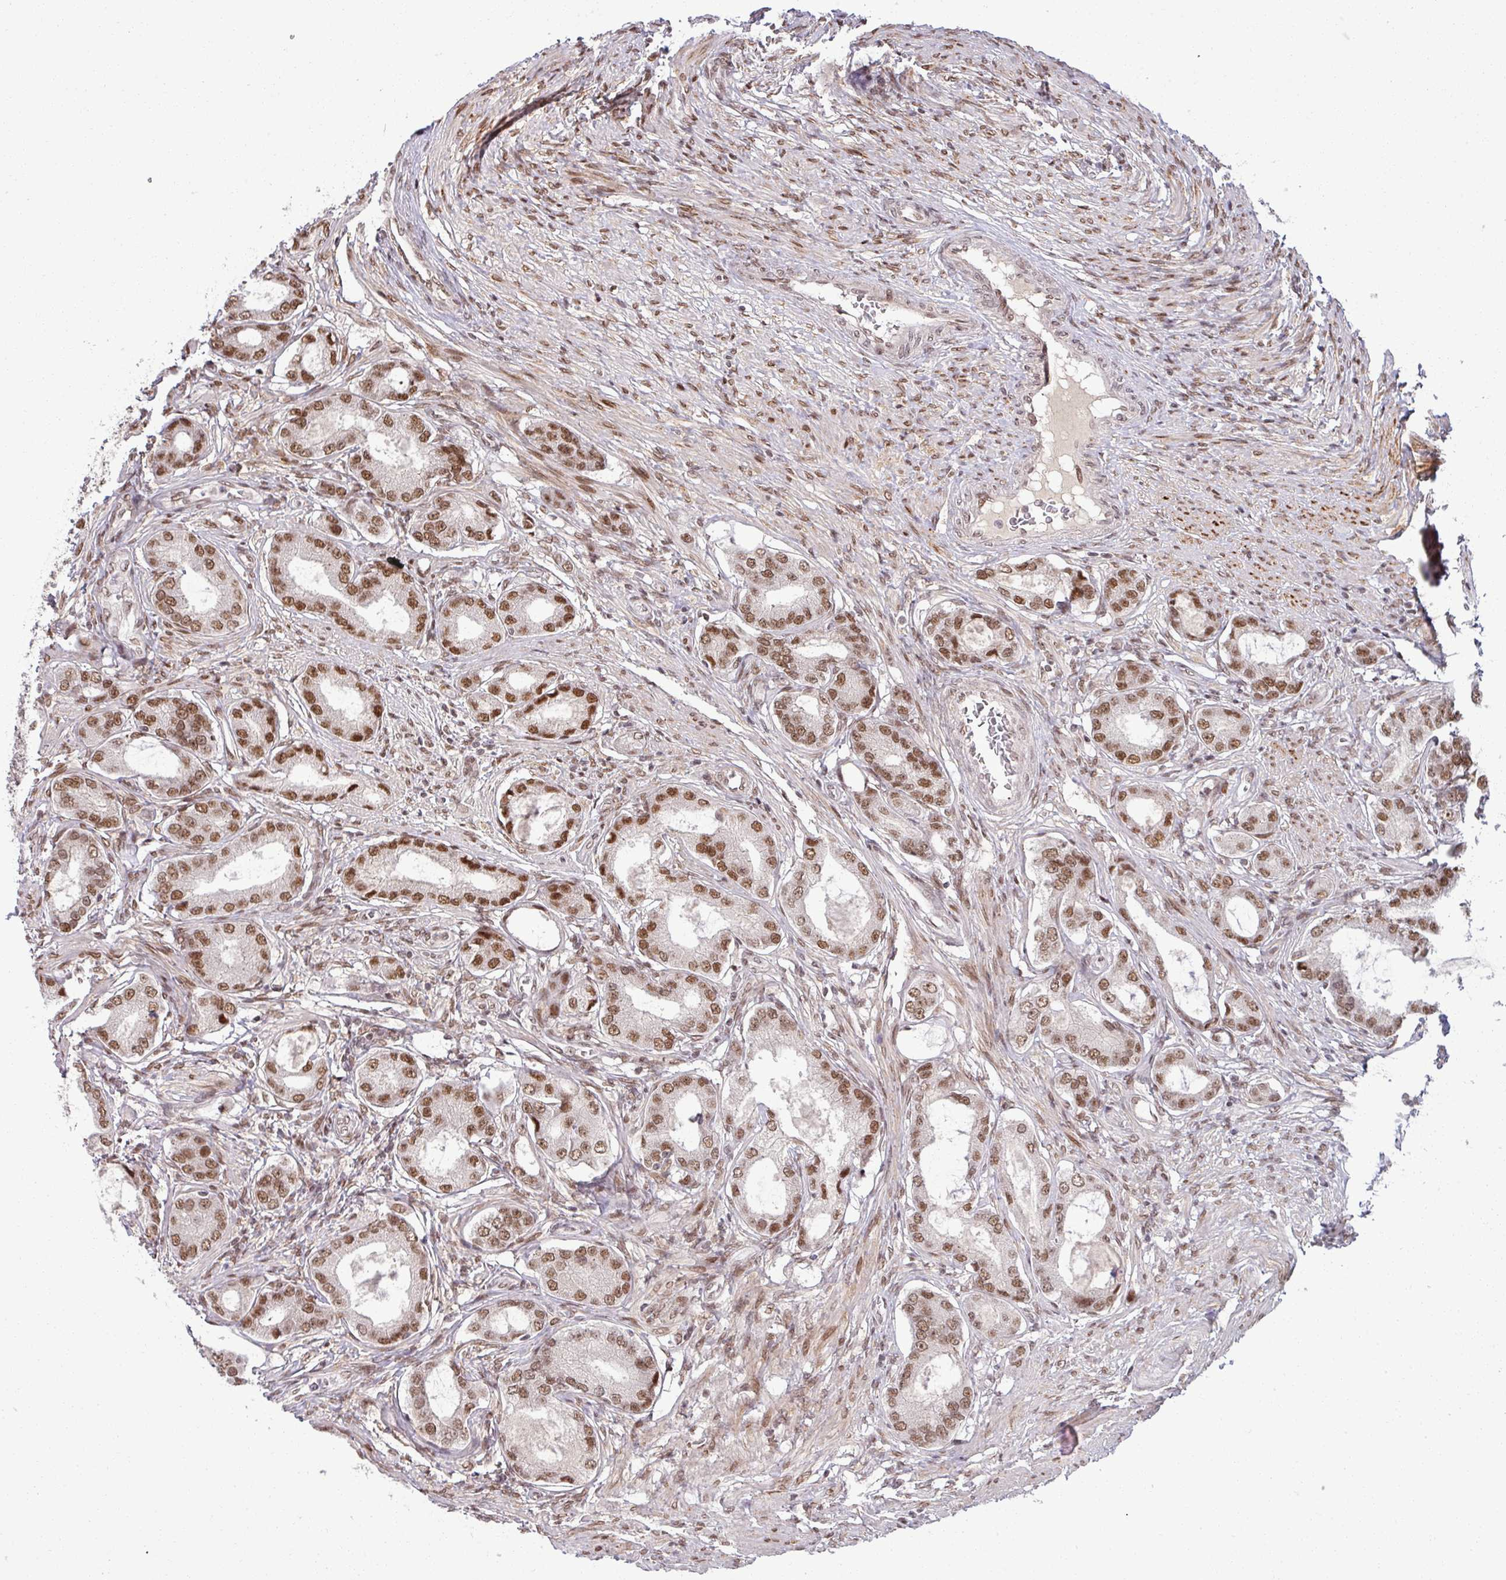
{"staining": {"intensity": "moderate", "quantity": ">75%", "location": "nuclear"}, "tissue": "prostate cancer", "cell_type": "Tumor cells", "image_type": "cancer", "snomed": [{"axis": "morphology", "description": "Adenocarcinoma, High grade"}, {"axis": "topography", "description": "Prostate"}], "caption": "Protein analysis of prostate cancer tissue demonstrates moderate nuclear staining in about >75% of tumor cells.", "gene": "PTPN20", "patient": {"sex": "male", "age": 69}}